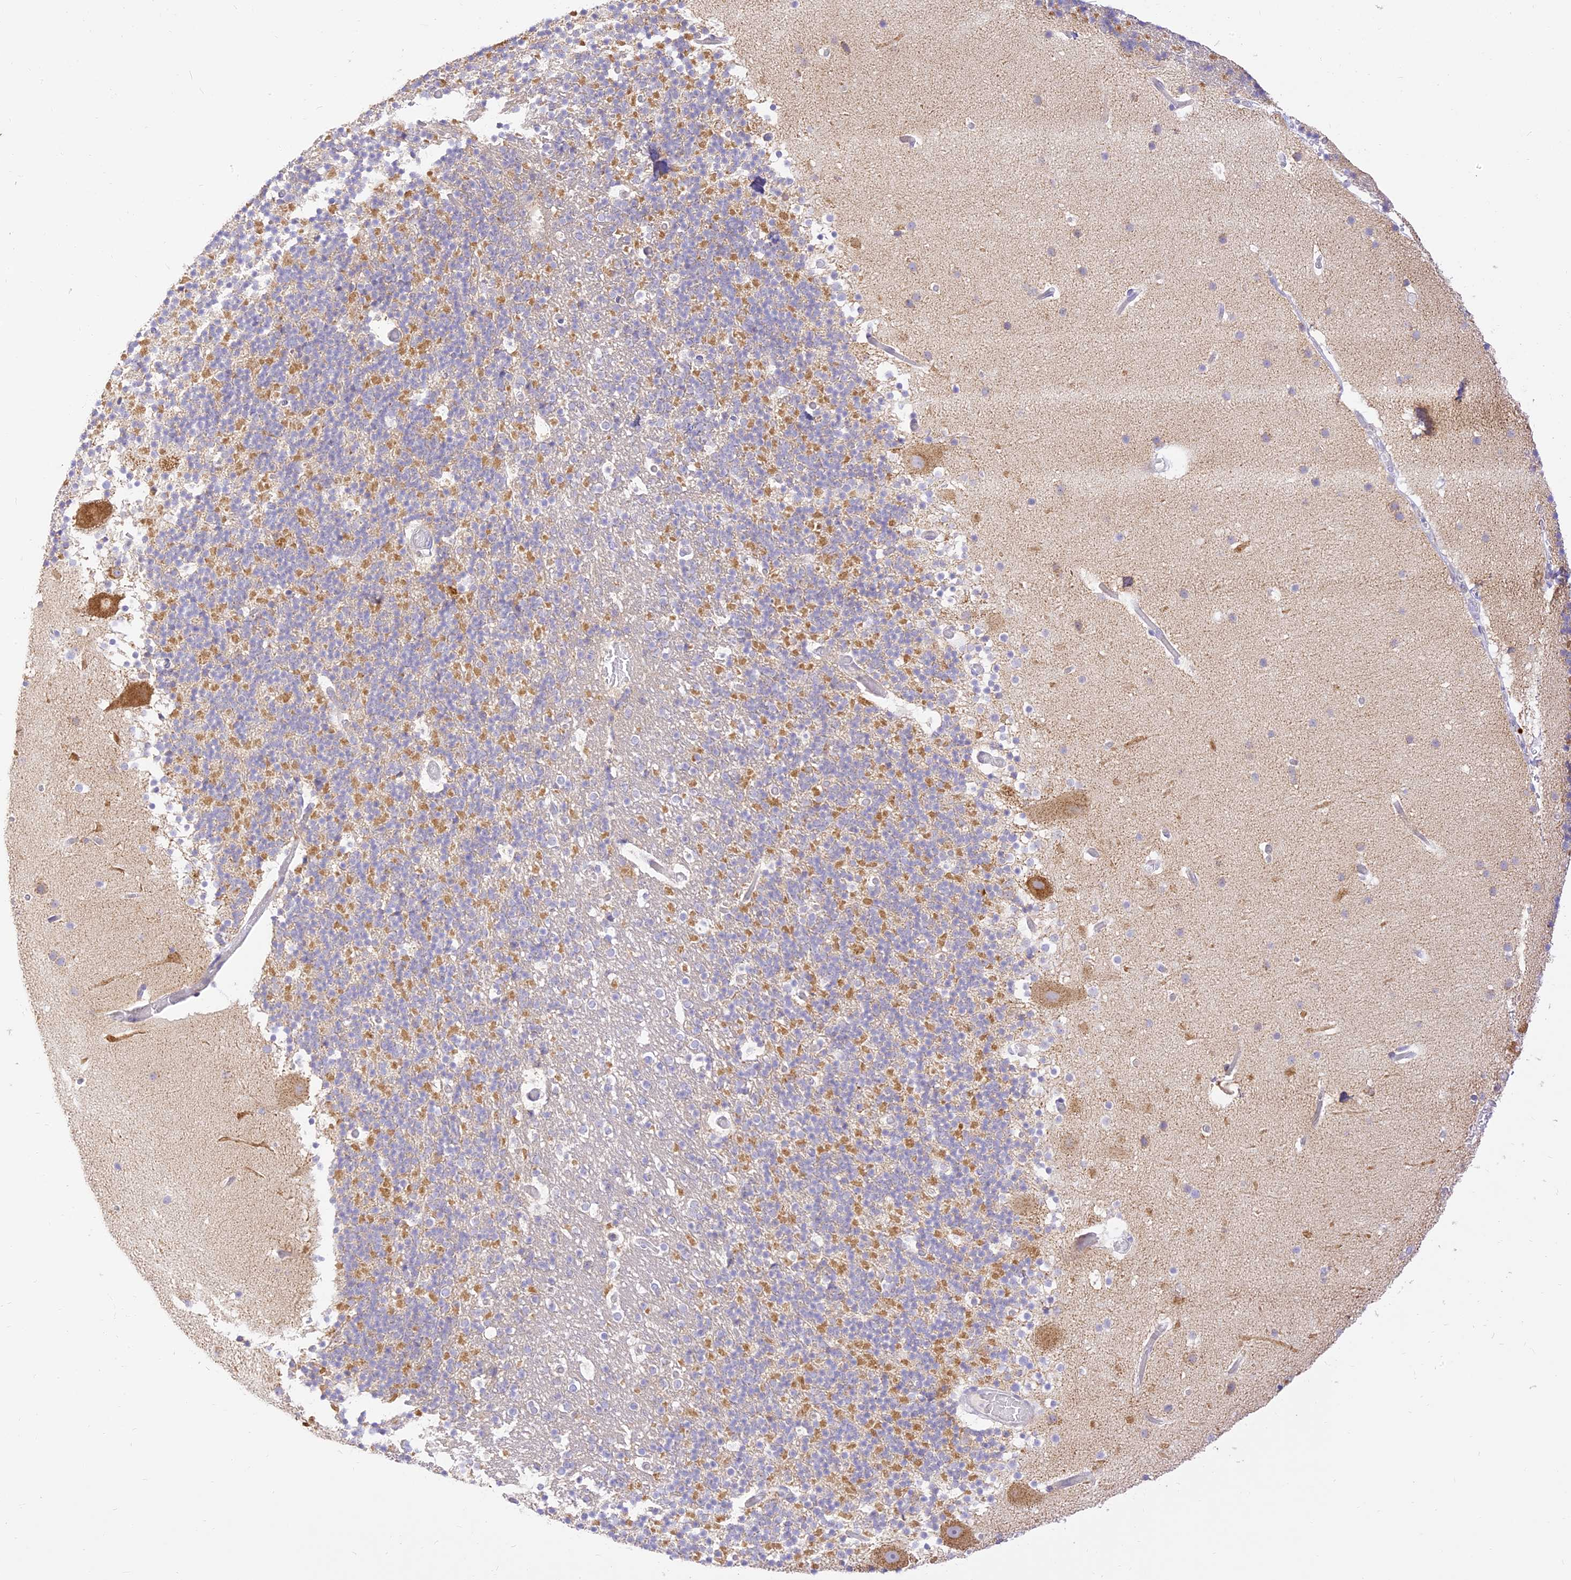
{"staining": {"intensity": "moderate", "quantity": "<25%", "location": "cytoplasmic/membranous"}, "tissue": "cerebellum", "cell_type": "Cells in granular layer", "image_type": "normal", "snomed": [{"axis": "morphology", "description": "Normal tissue, NOS"}, {"axis": "topography", "description": "Cerebellum"}], "caption": "This histopathology image reveals immunohistochemistry (IHC) staining of normal human cerebellum, with low moderate cytoplasmic/membranous expression in approximately <25% of cells in granular layer.", "gene": "LRRC15", "patient": {"sex": "male", "age": 57}}